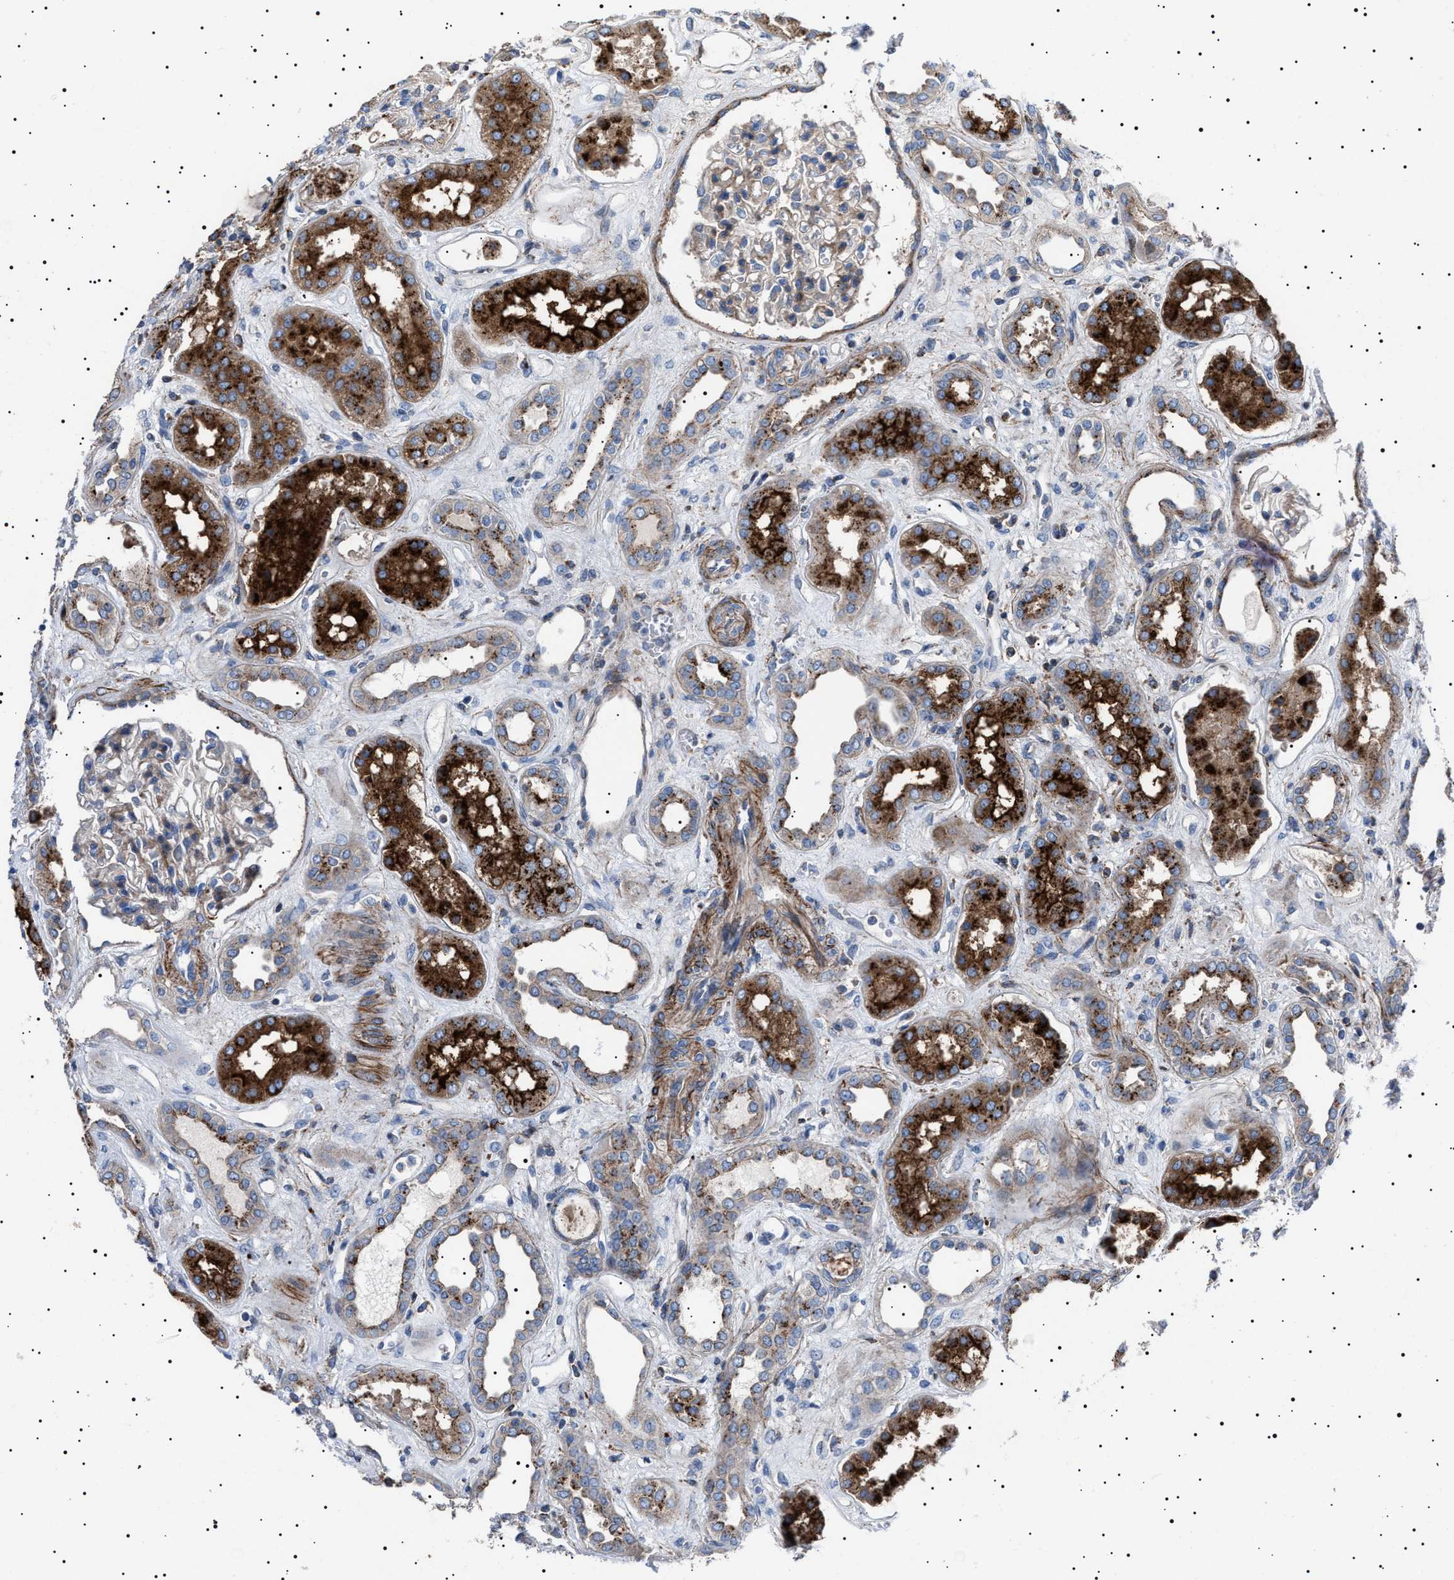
{"staining": {"intensity": "weak", "quantity": "<25%", "location": "cytoplasmic/membranous"}, "tissue": "kidney", "cell_type": "Cells in glomeruli", "image_type": "normal", "snomed": [{"axis": "morphology", "description": "Normal tissue, NOS"}, {"axis": "topography", "description": "Kidney"}], "caption": "Immunohistochemistry photomicrograph of benign kidney: human kidney stained with DAB (3,3'-diaminobenzidine) displays no significant protein expression in cells in glomeruli.", "gene": "NEU1", "patient": {"sex": "male", "age": 59}}